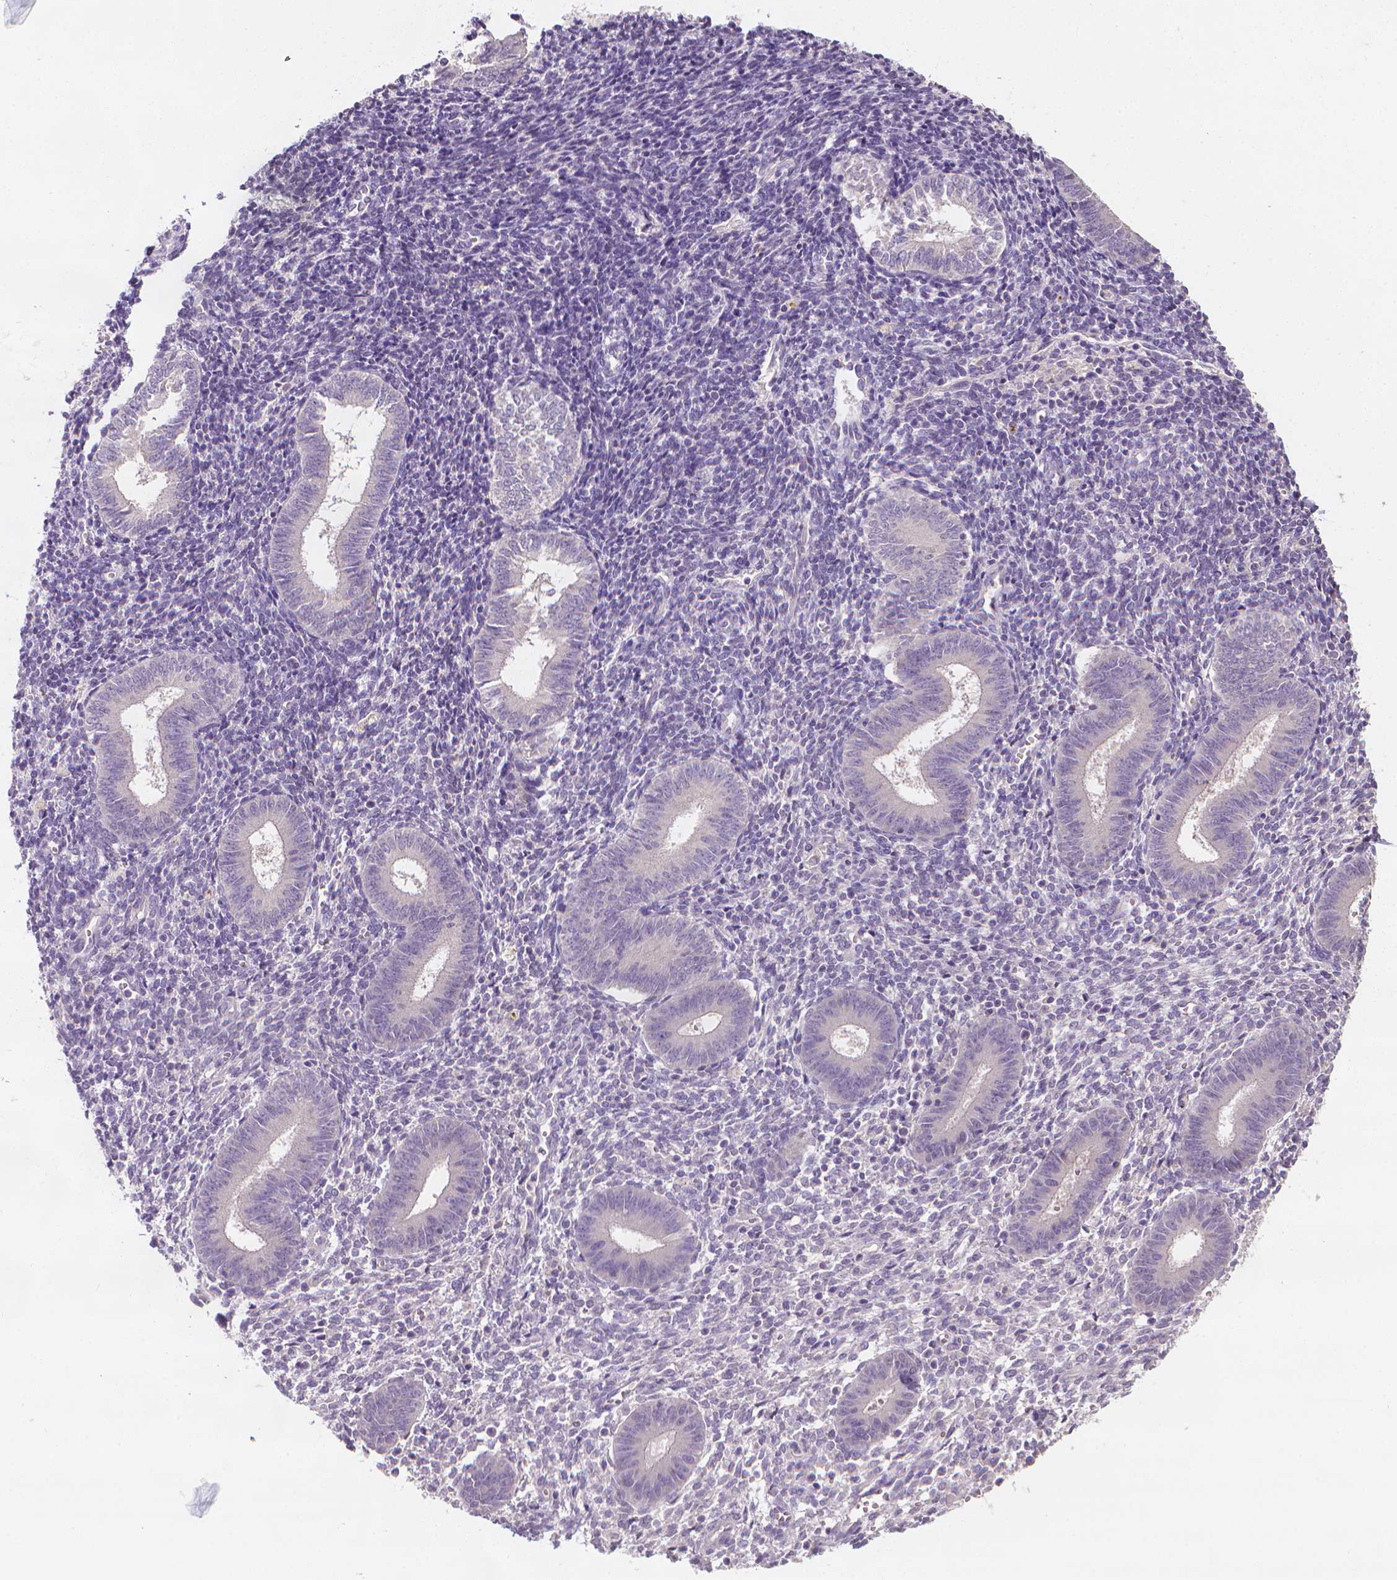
{"staining": {"intensity": "negative", "quantity": "none", "location": "none"}, "tissue": "endometrium", "cell_type": "Cells in endometrial stroma", "image_type": "normal", "snomed": [{"axis": "morphology", "description": "Normal tissue, NOS"}, {"axis": "topography", "description": "Endometrium"}], "caption": "Immunohistochemistry image of benign endometrium: endometrium stained with DAB (3,3'-diaminobenzidine) exhibits no significant protein staining in cells in endometrial stroma. (DAB (3,3'-diaminobenzidine) IHC visualized using brightfield microscopy, high magnification).", "gene": "FASN", "patient": {"sex": "female", "age": 25}}